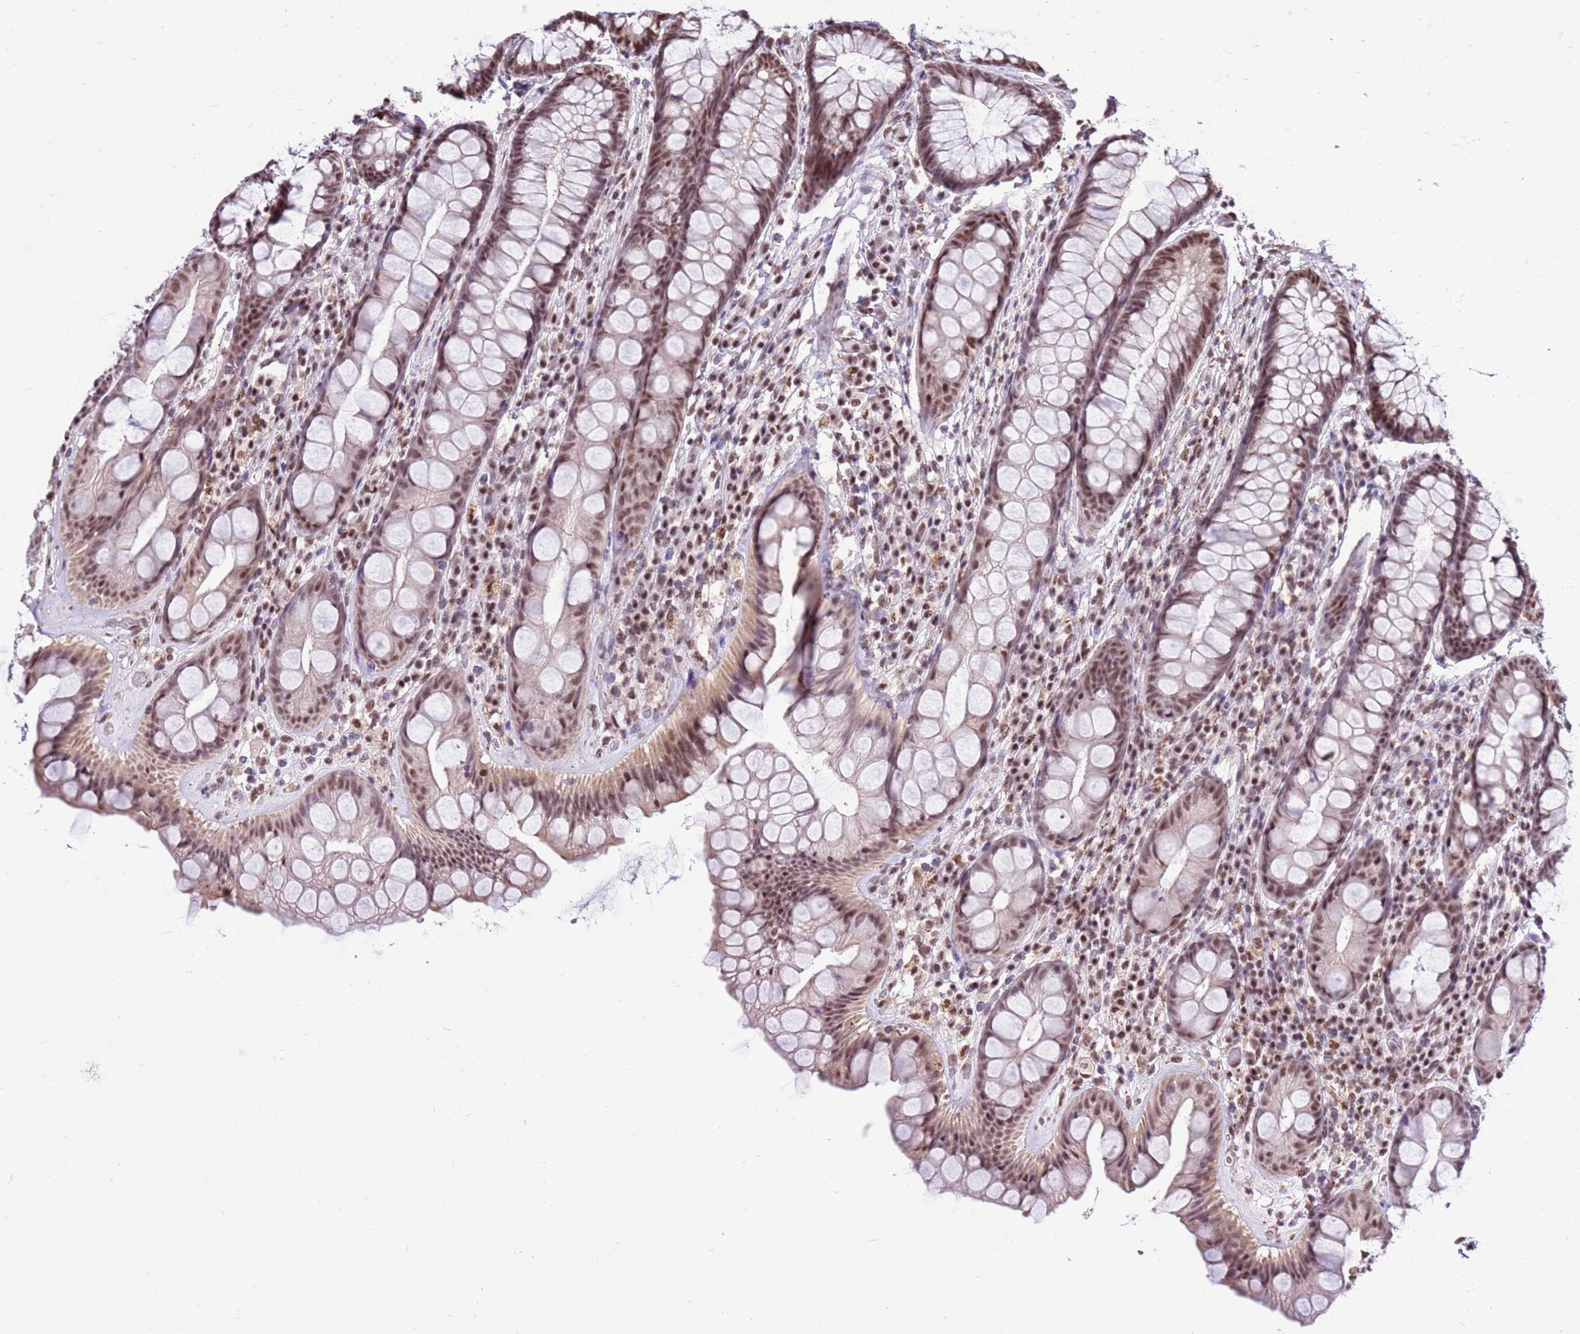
{"staining": {"intensity": "moderate", "quantity": ">75%", "location": "nuclear"}, "tissue": "rectum", "cell_type": "Glandular cells", "image_type": "normal", "snomed": [{"axis": "morphology", "description": "Normal tissue, NOS"}, {"axis": "topography", "description": "Rectum"}], "caption": "IHC photomicrograph of unremarkable rectum: human rectum stained using IHC reveals medium levels of moderate protein expression localized specifically in the nuclear of glandular cells, appearing as a nuclear brown color.", "gene": "AKAP8L", "patient": {"sex": "male", "age": 74}}